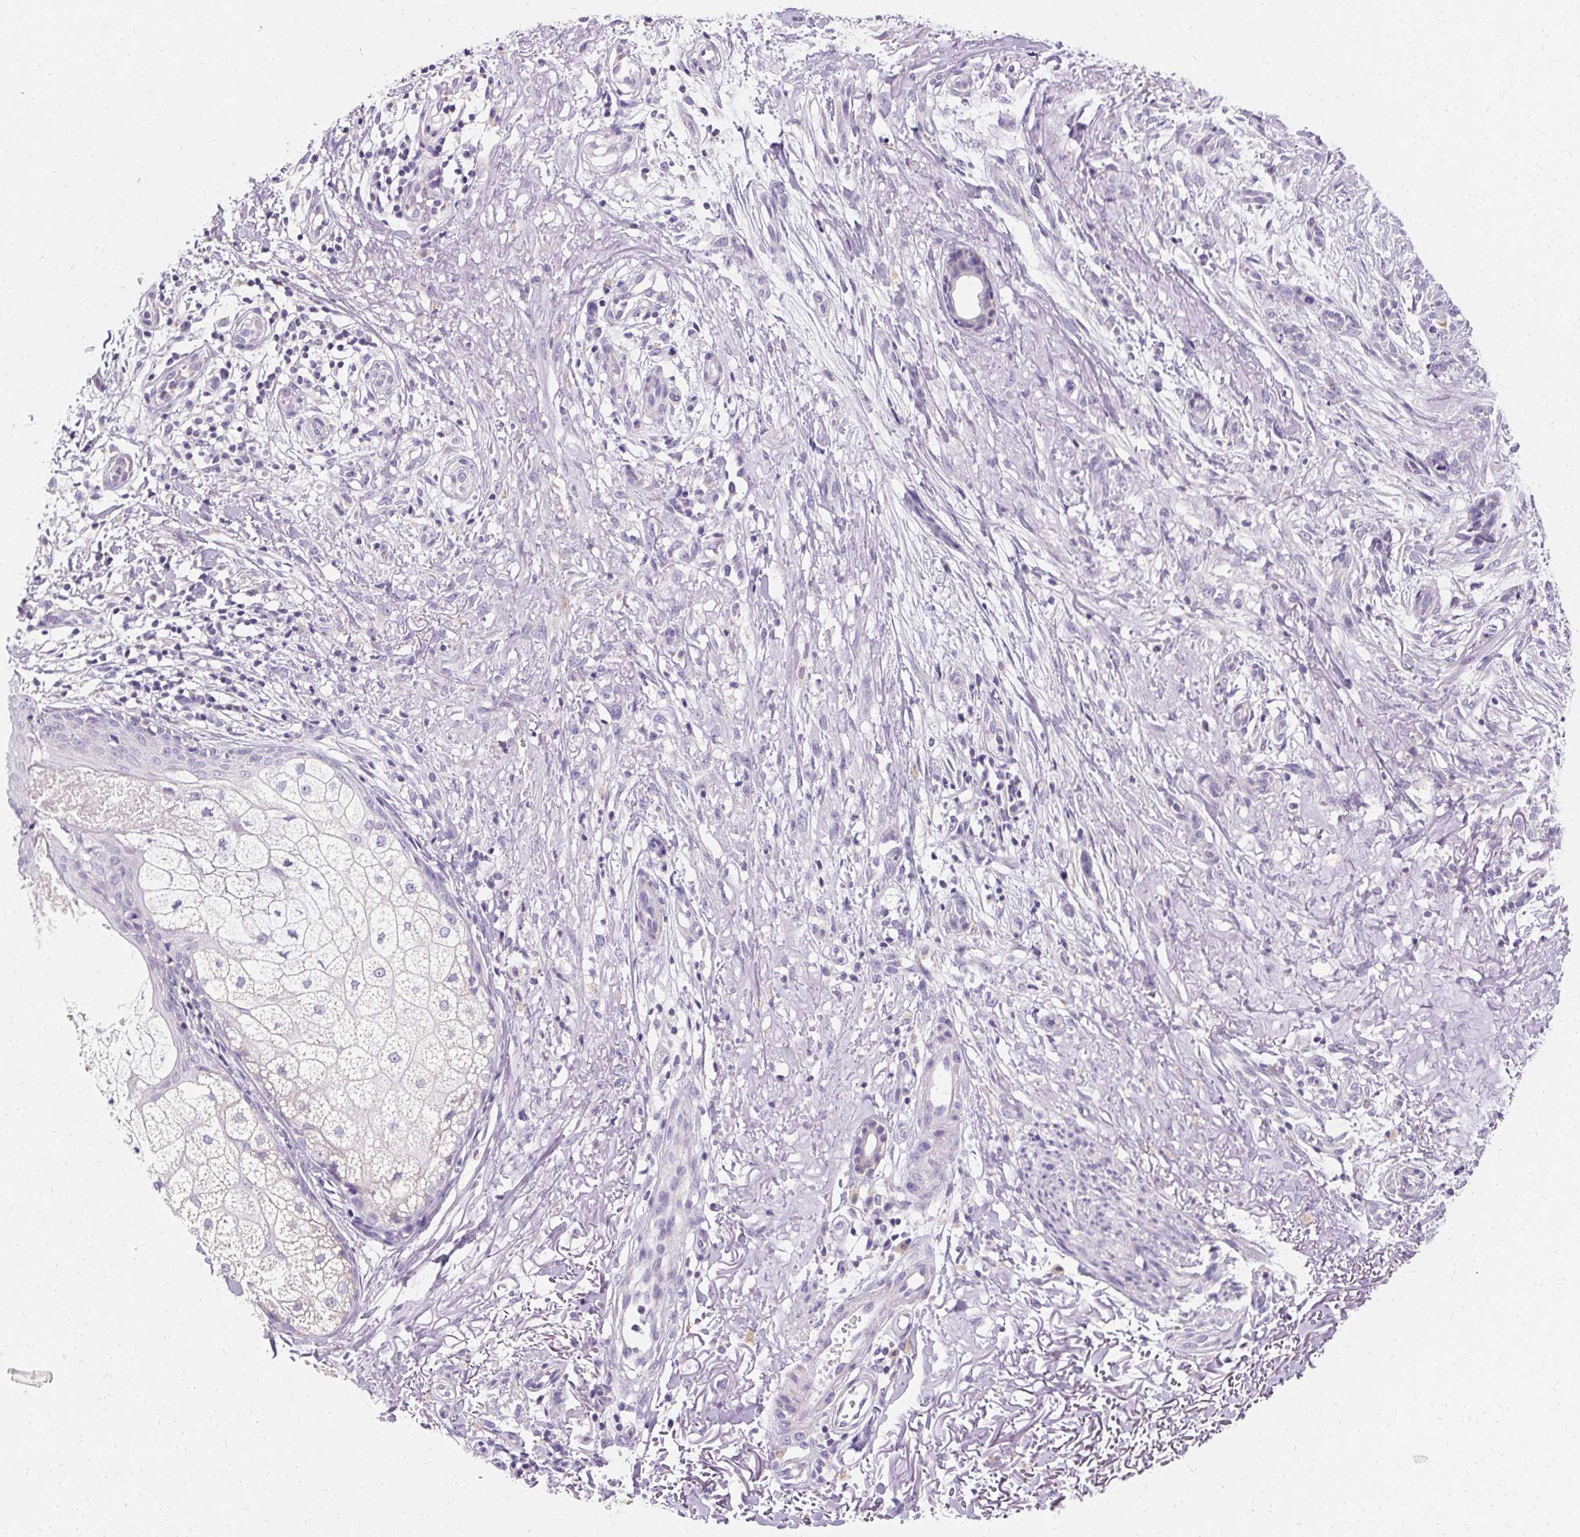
{"staining": {"intensity": "negative", "quantity": "none", "location": "none"}, "tissue": "skin cancer", "cell_type": "Tumor cells", "image_type": "cancer", "snomed": [{"axis": "morphology", "description": "Basal cell carcinoma"}, {"axis": "topography", "description": "Skin"}], "caption": "DAB (3,3'-diaminobenzidine) immunohistochemical staining of basal cell carcinoma (skin) displays no significant staining in tumor cells.", "gene": "ASGR2", "patient": {"sex": "male", "age": 74}}